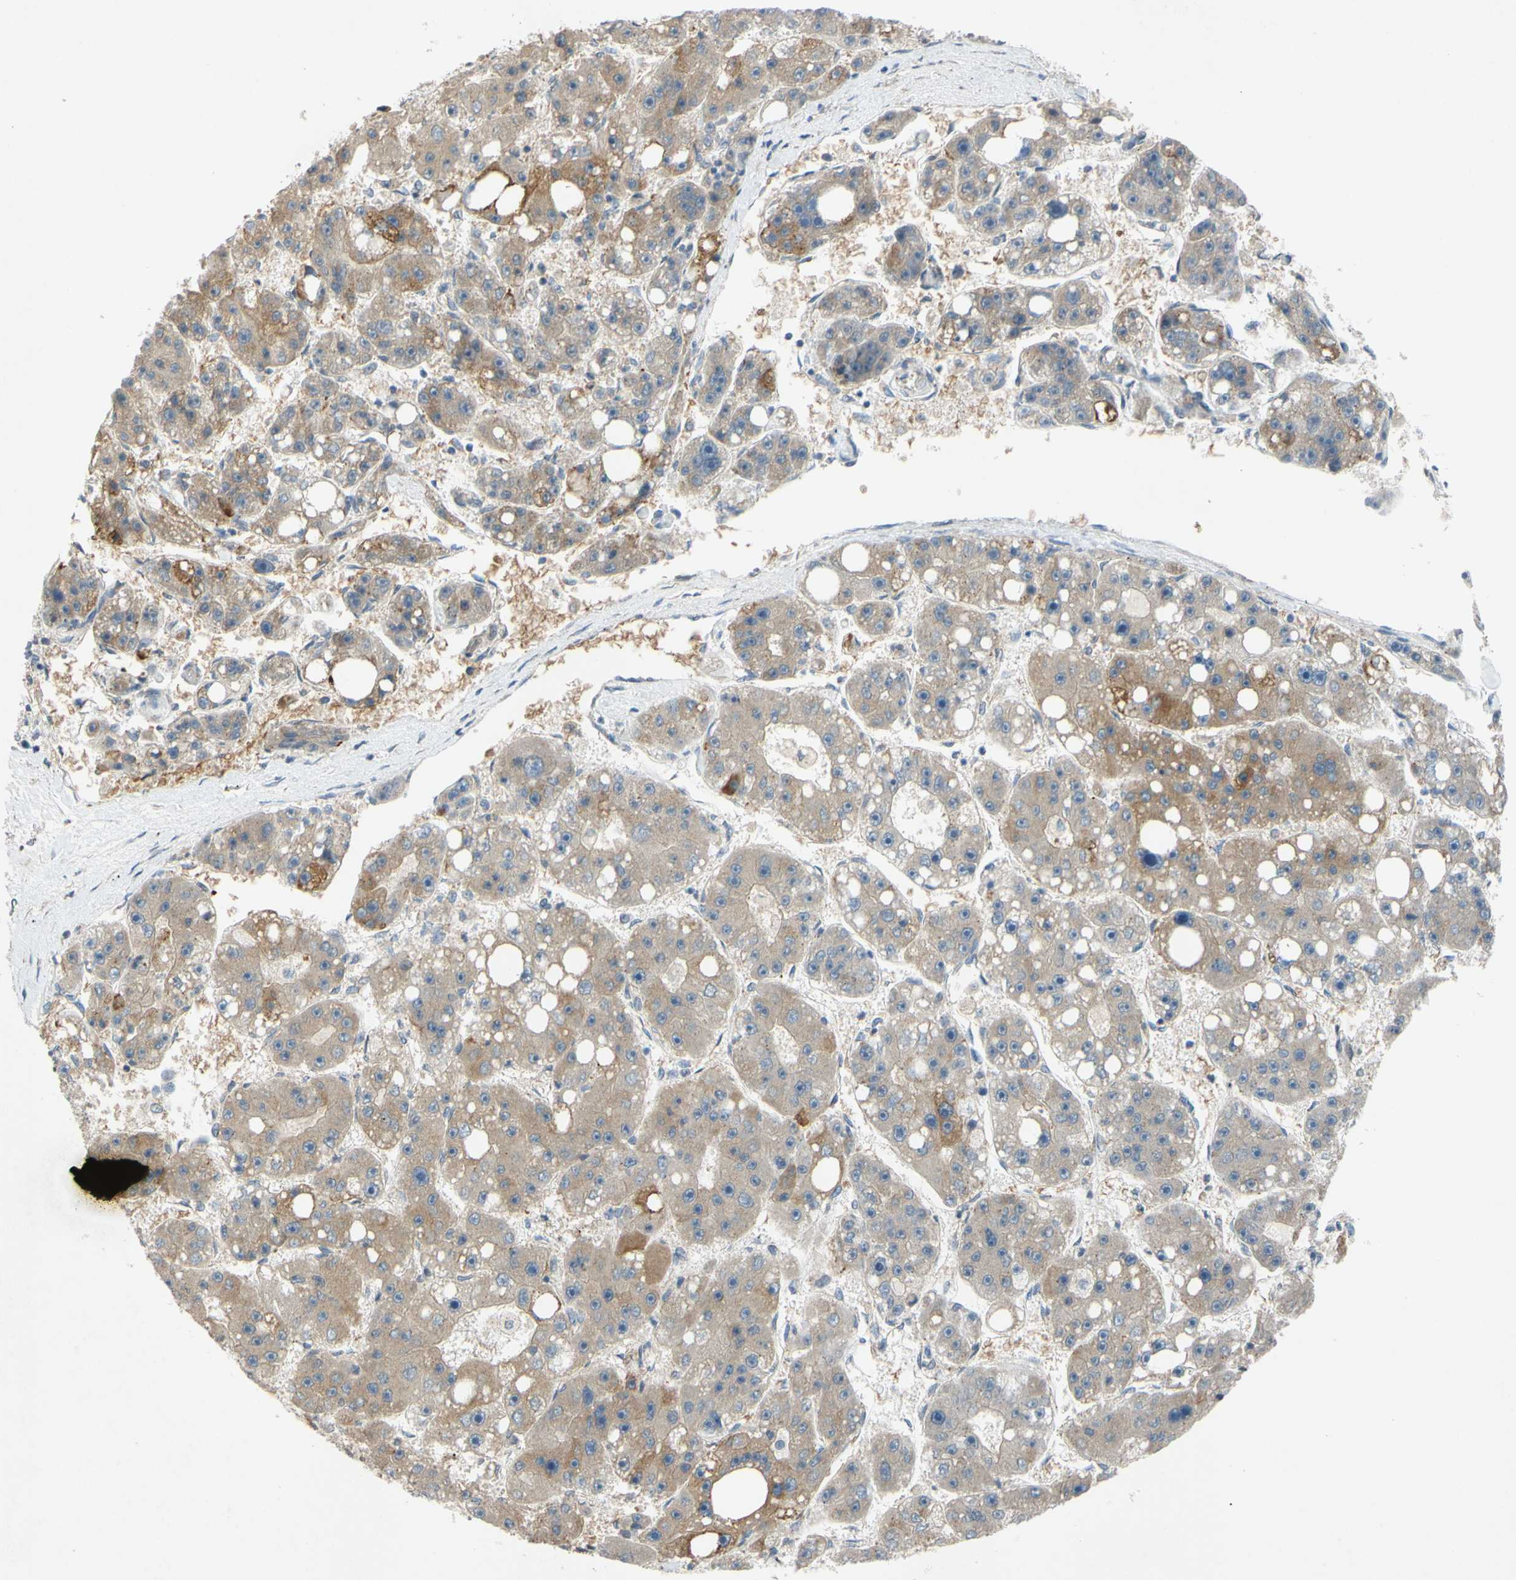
{"staining": {"intensity": "moderate", "quantity": ">75%", "location": "cytoplasmic/membranous"}, "tissue": "liver cancer", "cell_type": "Tumor cells", "image_type": "cancer", "snomed": [{"axis": "morphology", "description": "Carcinoma, Hepatocellular, NOS"}, {"axis": "topography", "description": "Liver"}], "caption": "An IHC image of tumor tissue is shown. Protein staining in brown highlights moderate cytoplasmic/membranous positivity in liver cancer (hepatocellular carcinoma) within tumor cells.", "gene": "ADD2", "patient": {"sex": "female", "age": 61}}